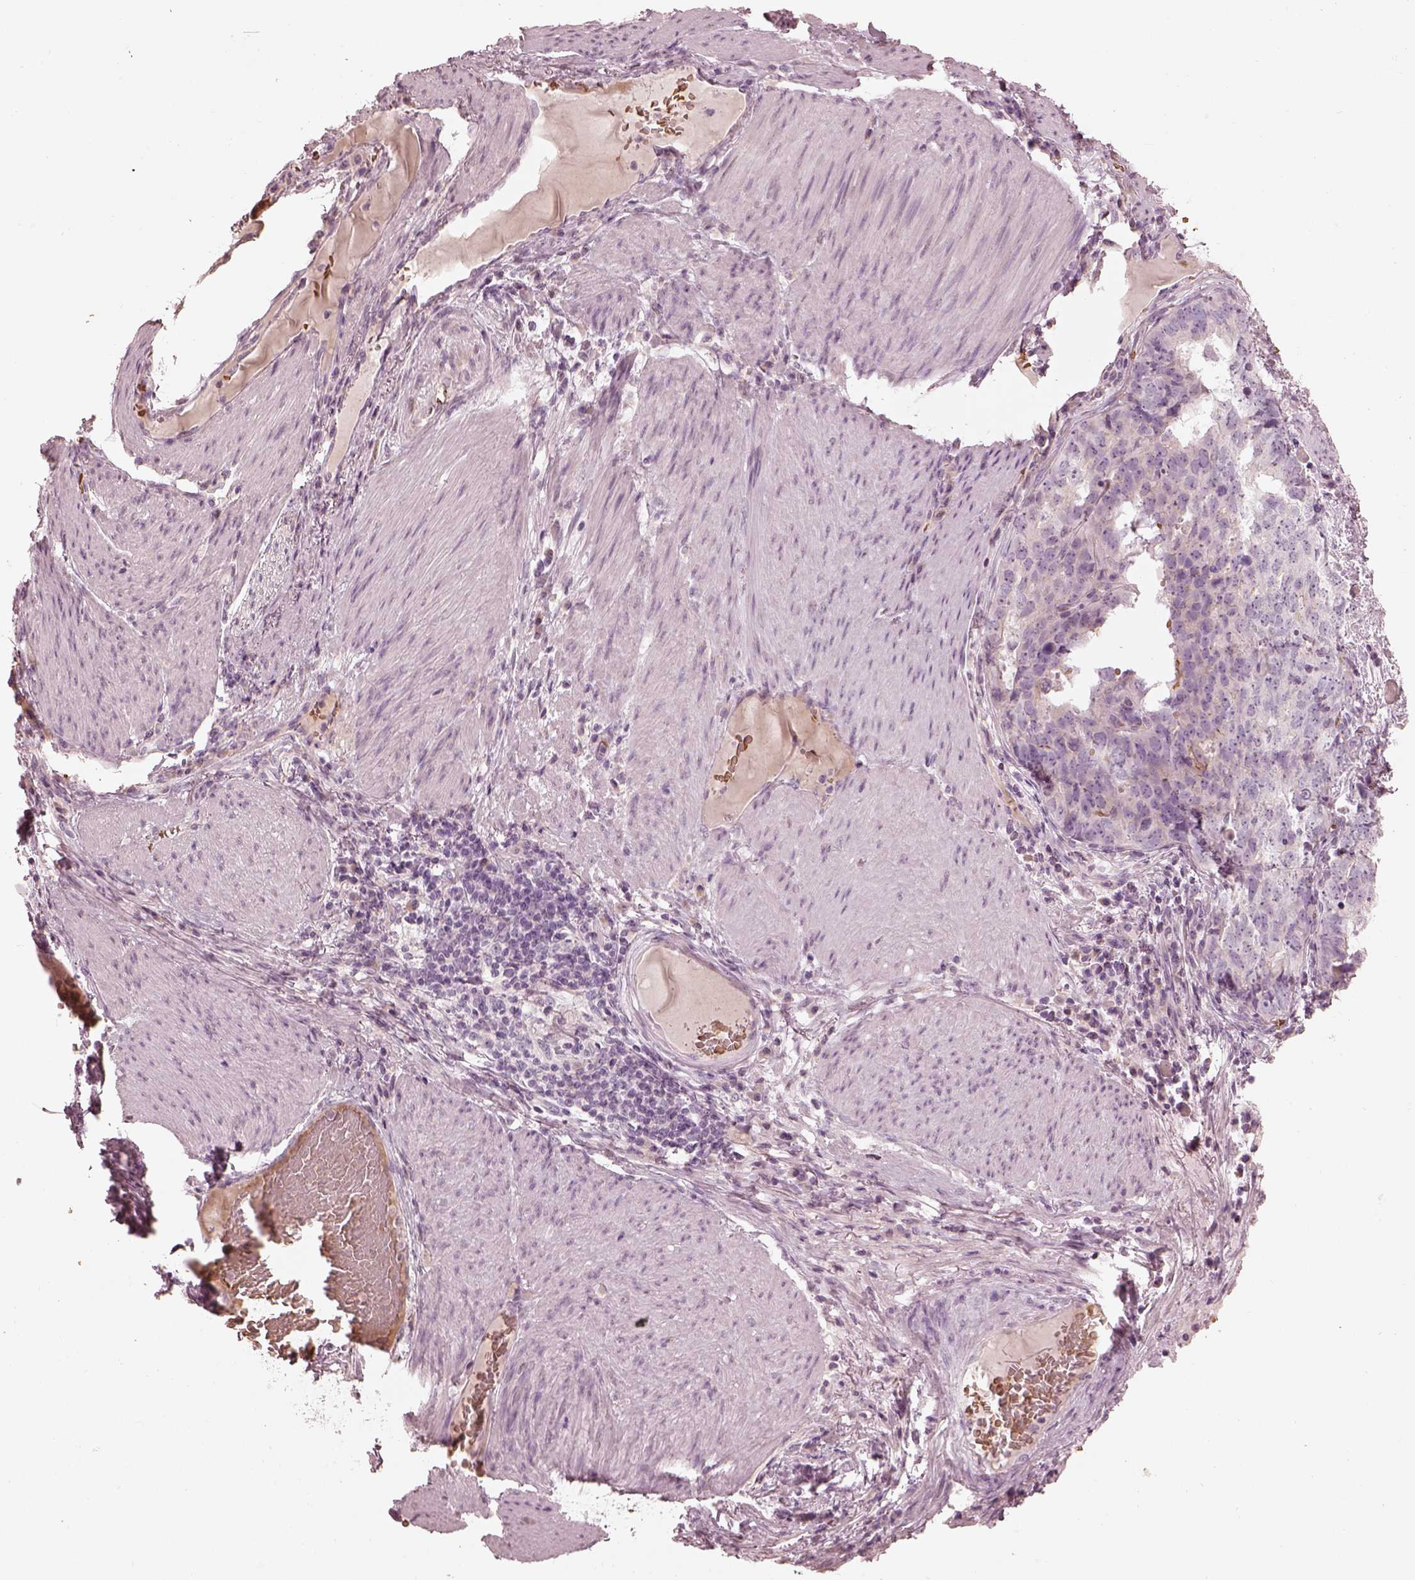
{"staining": {"intensity": "negative", "quantity": "none", "location": "none"}, "tissue": "stomach cancer", "cell_type": "Tumor cells", "image_type": "cancer", "snomed": [{"axis": "morphology", "description": "Adenocarcinoma, NOS"}, {"axis": "topography", "description": "Stomach"}], "caption": "Human stomach cancer stained for a protein using immunohistochemistry (IHC) shows no expression in tumor cells.", "gene": "ANKLE1", "patient": {"sex": "male", "age": 69}}